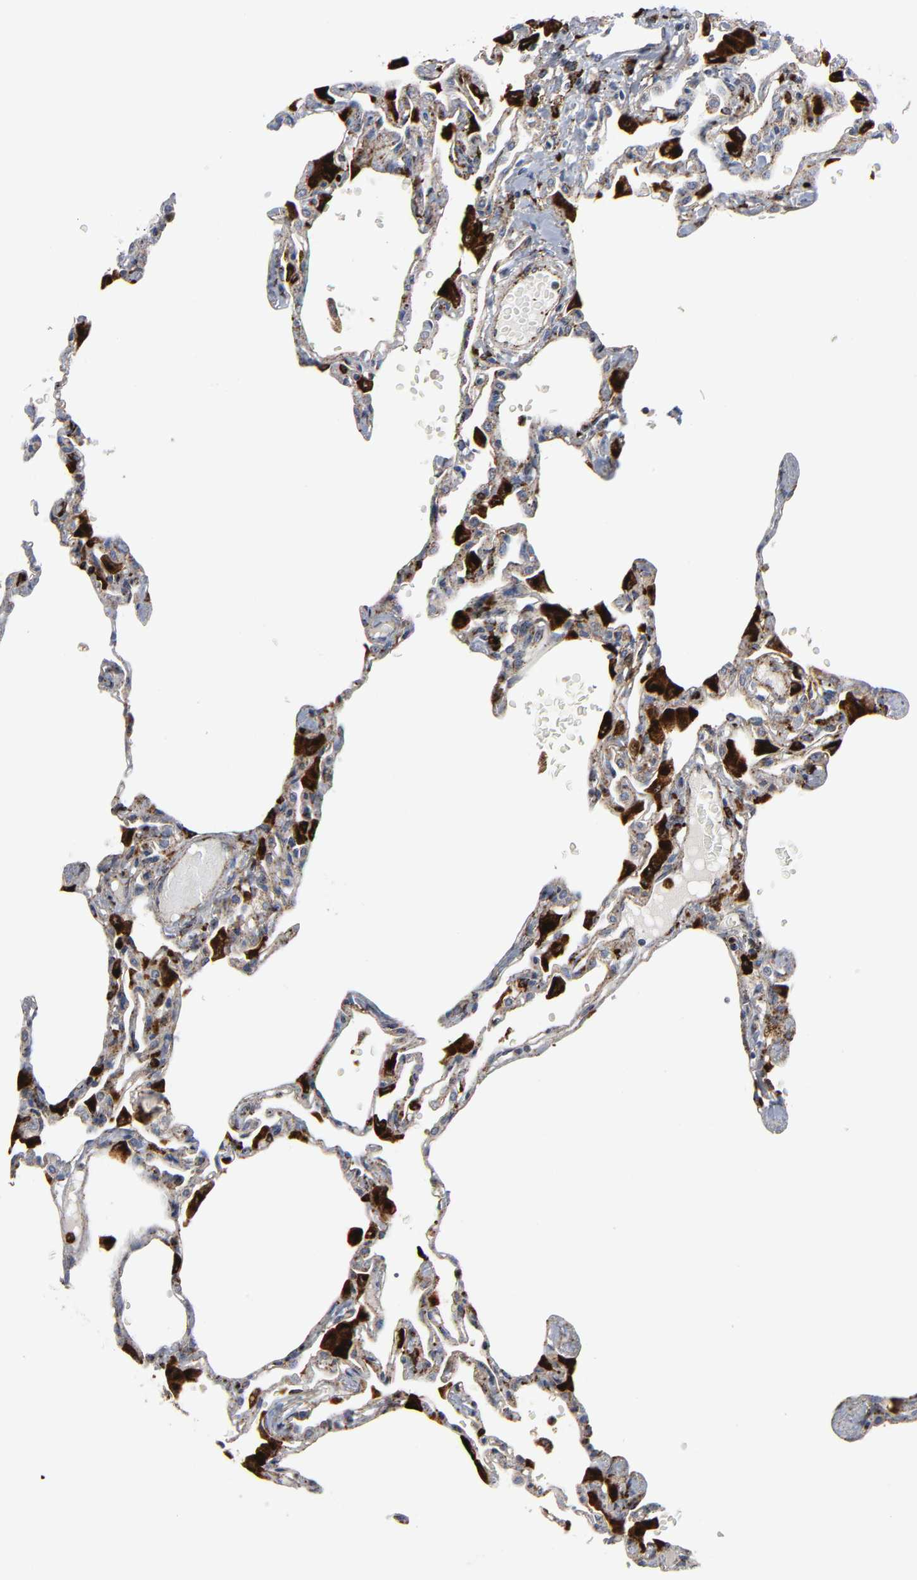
{"staining": {"intensity": "moderate", "quantity": "25%-75%", "location": "cytoplasmic/membranous"}, "tissue": "lung", "cell_type": "Alveolar cells", "image_type": "normal", "snomed": [{"axis": "morphology", "description": "Normal tissue, NOS"}, {"axis": "topography", "description": "Lung"}], "caption": "An immunohistochemistry (IHC) micrograph of benign tissue is shown. Protein staining in brown labels moderate cytoplasmic/membranous positivity in lung within alveolar cells. (IHC, brightfield microscopy, high magnification).", "gene": "PSAP", "patient": {"sex": "female", "age": 49}}